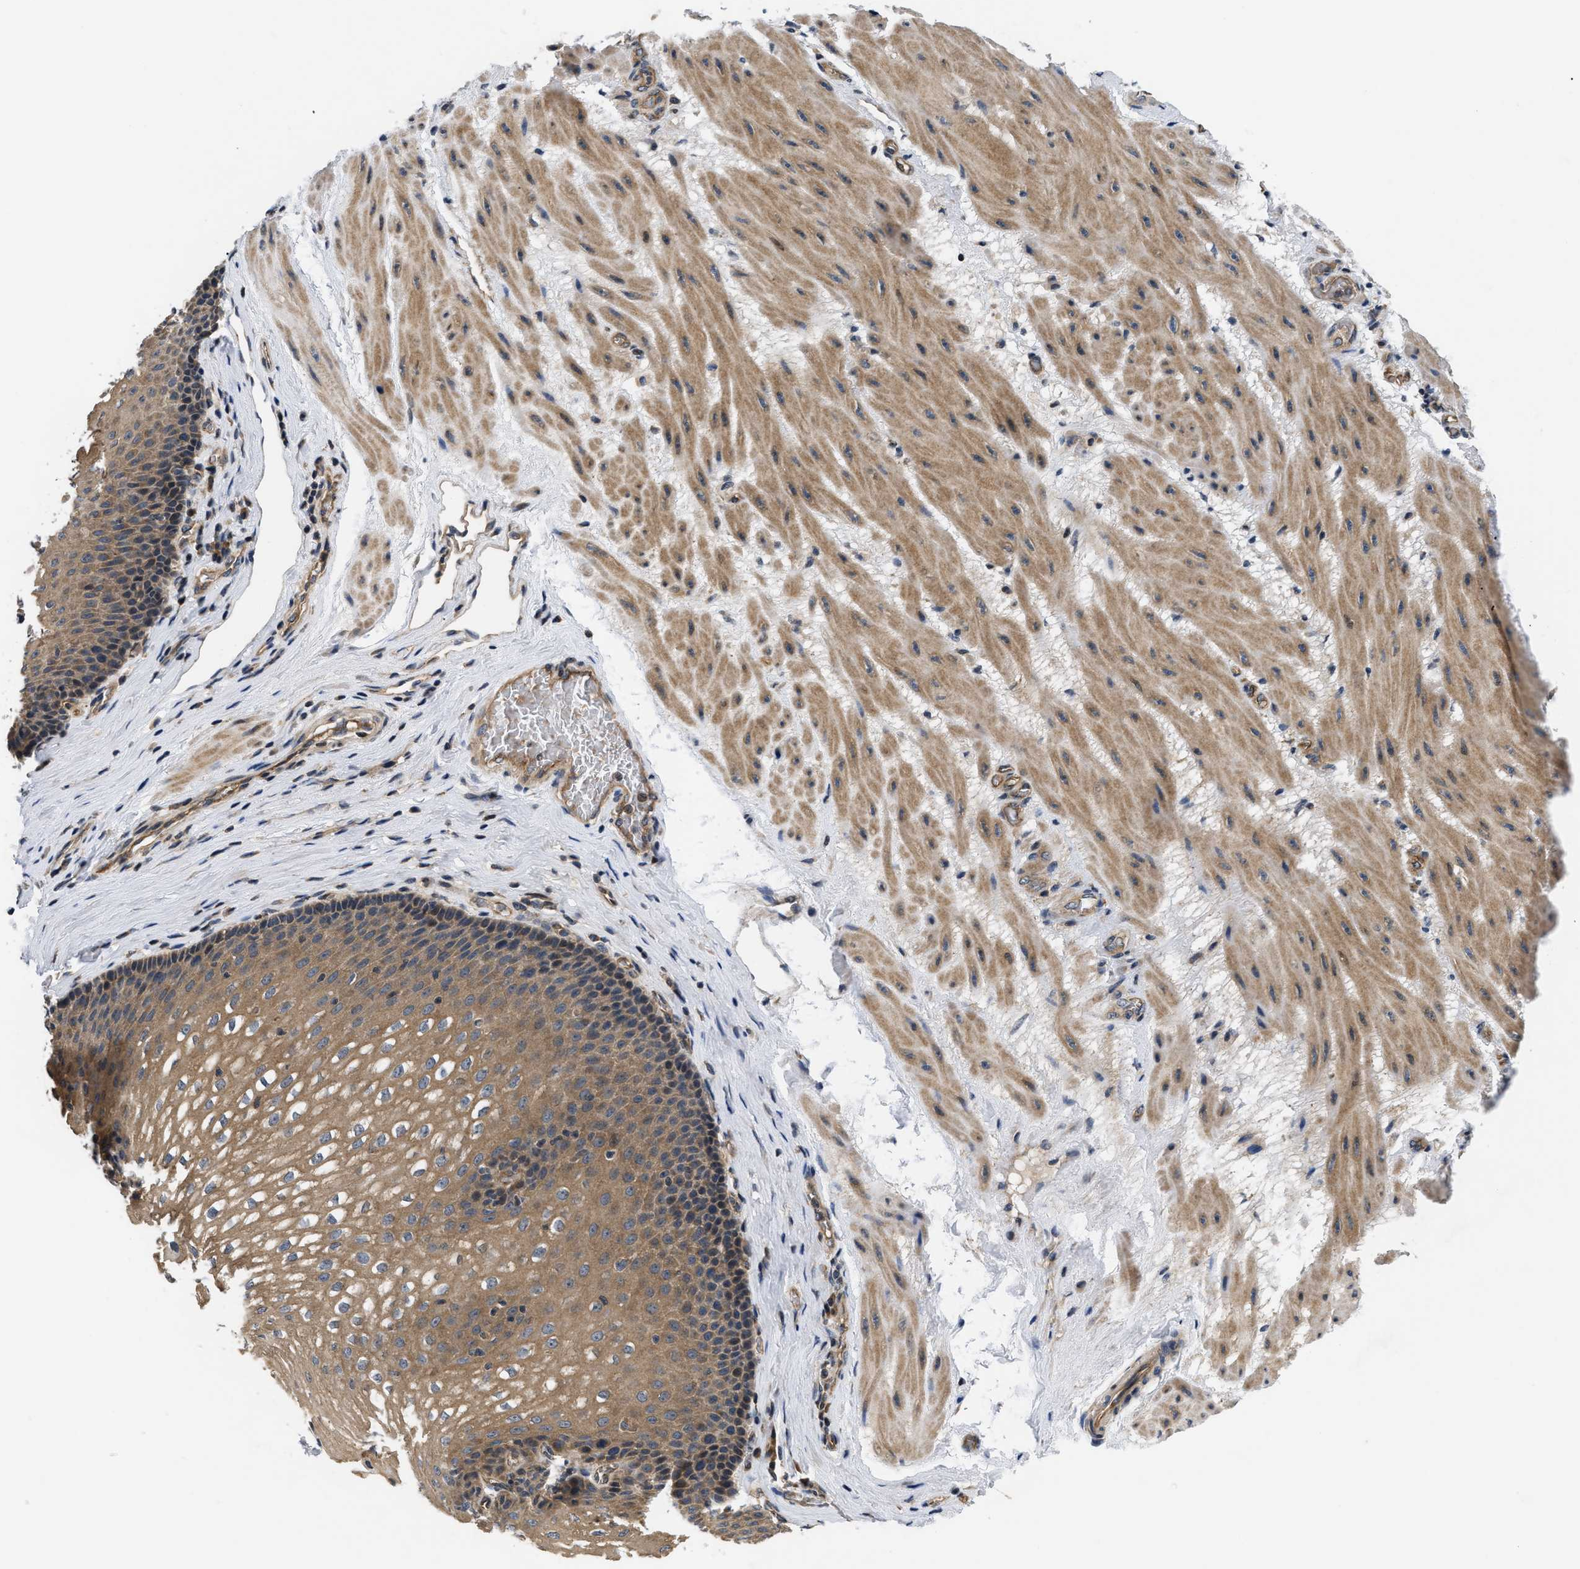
{"staining": {"intensity": "moderate", "quantity": ">75%", "location": "cytoplasmic/membranous"}, "tissue": "esophagus", "cell_type": "Squamous epithelial cells", "image_type": "normal", "snomed": [{"axis": "morphology", "description": "Normal tissue, NOS"}, {"axis": "topography", "description": "Esophagus"}], "caption": "A medium amount of moderate cytoplasmic/membranous positivity is appreciated in about >75% of squamous epithelial cells in benign esophagus. (IHC, brightfield microscopy, high magnification).", "gene": "HMGCR", "patient": {"sex": "male", "age": 48}}